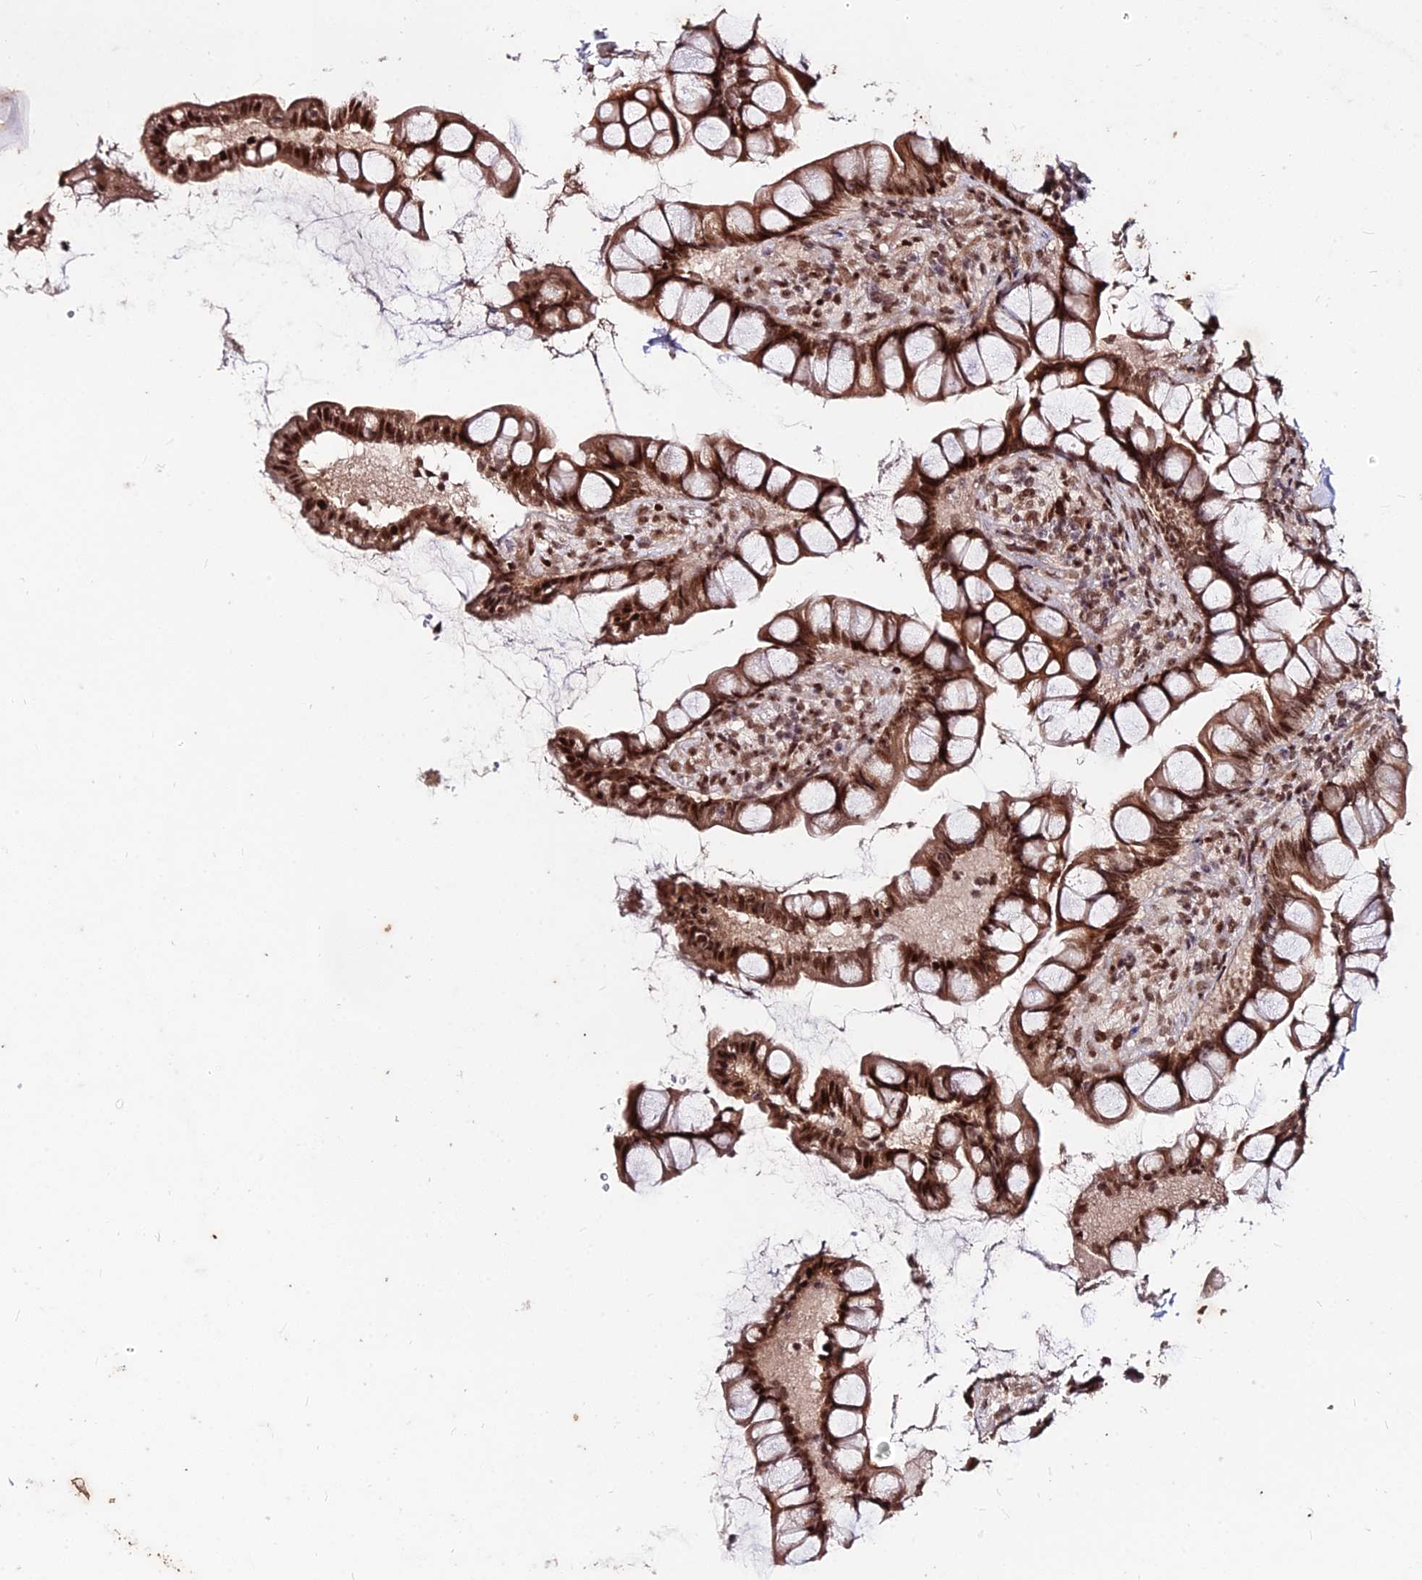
{"staining": {"intensity": "strong", "quantity": ">75%", "location": "cytoplasmic/membranous,nuclear"}, "tissue": "small intestine", "cell_type": "Glandular cells", "image_type": "normal", "snomed": [{"axis": "morphology", "description": "Normal tissue, NOS"}, {"axis": "topography", "description": "Small intestine"}], "caption": "Approximately >75% of glandular cells in benign small intestine exhibit strong cytoplasmic/membranous,nuclear protein positivity as visualized by brown immunohistochemical staining.", "gene": "ZBED4", "patient": {"sex": "male", "age": 70}}